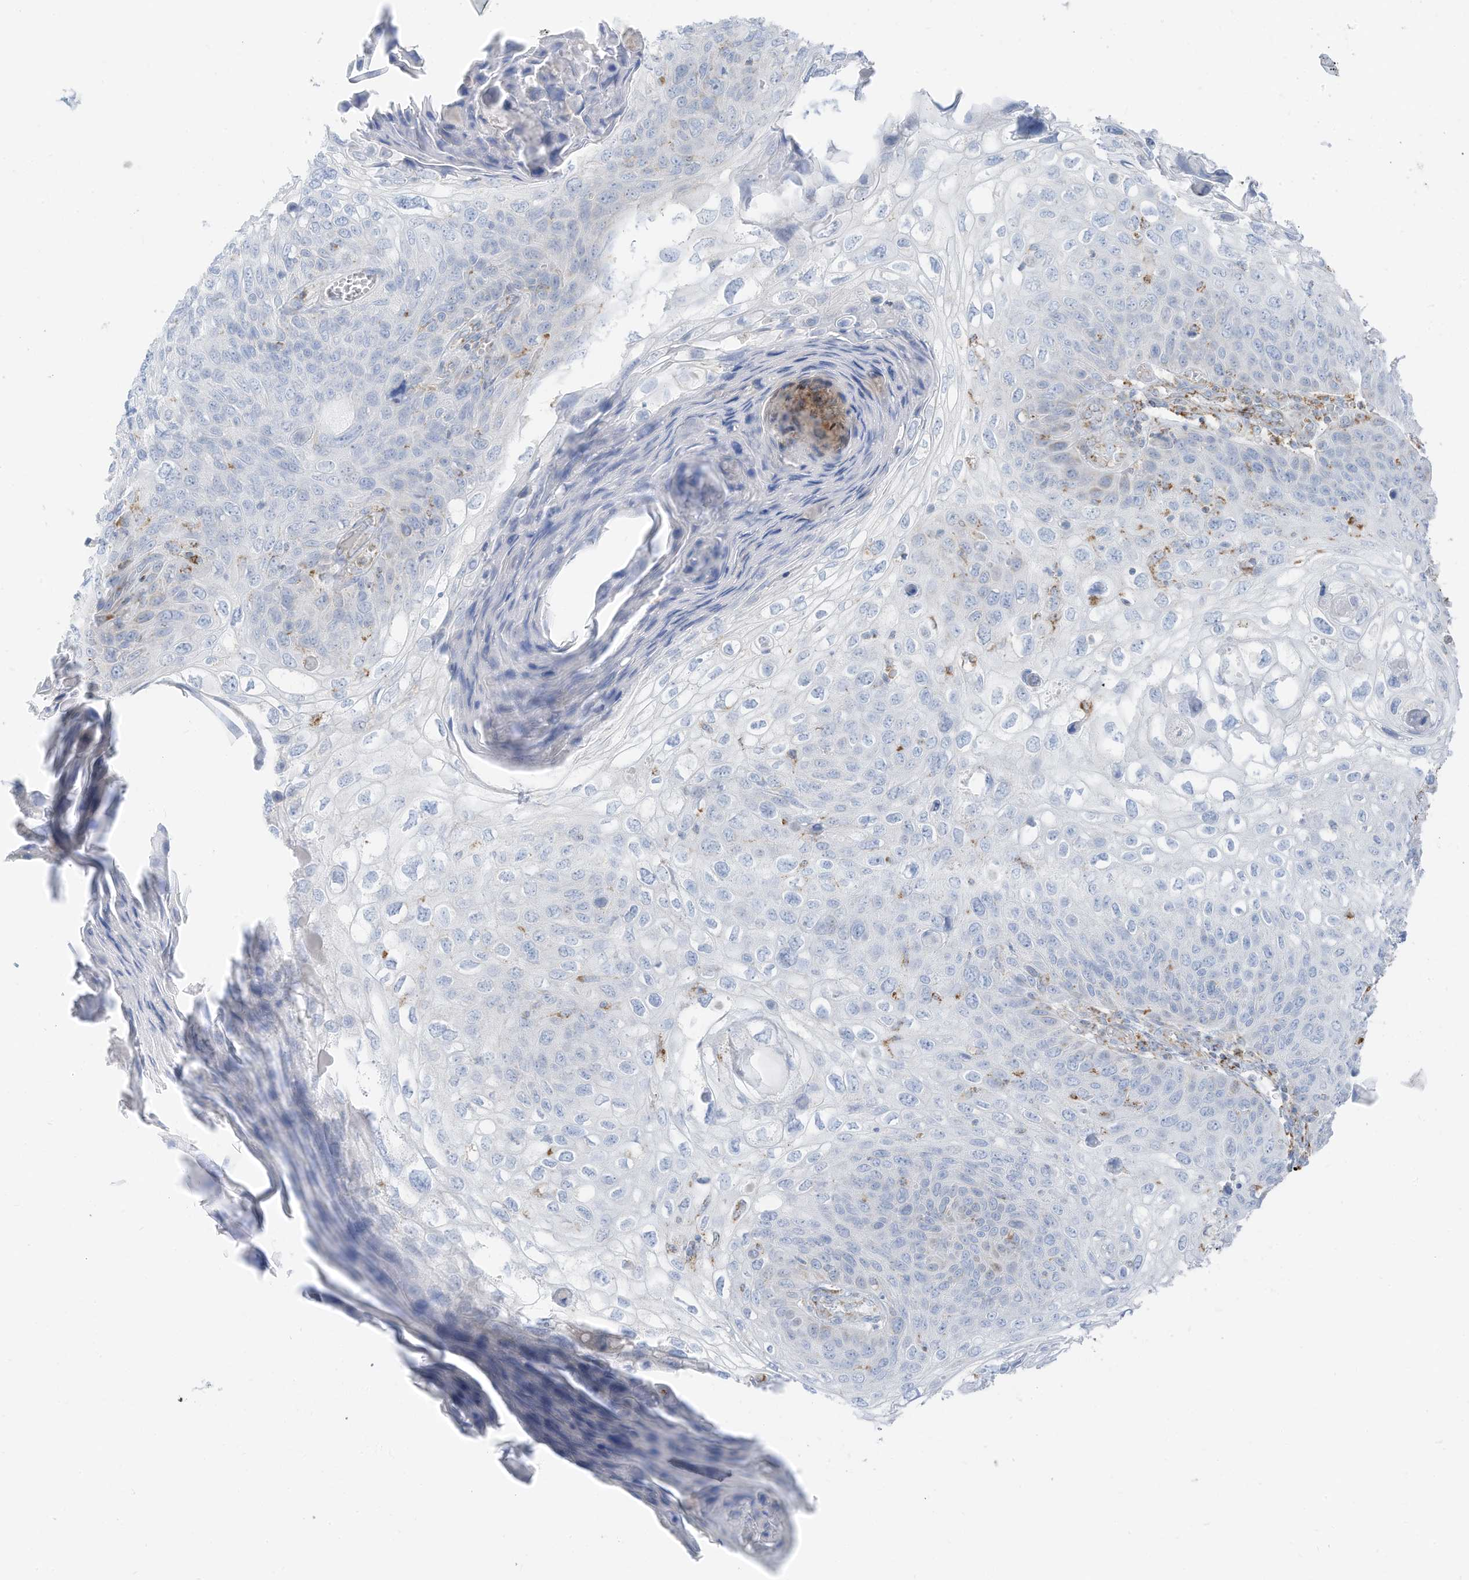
{"staining": {"intensity": "negative", "quantity": "none", "location": "none"}, "tissue": "skin cancer", "cell_type": "Tumor cells", "image_type": "cancer", "snomed": [{"axis": "morphology", "description": "Squamous cell carcinoma, NOS"}, {"axis": "topography", "description": "Skin"}], "caption": "Micrograph shows no protein staining in tumor cells of skin cancer tissue.", "gene": "ETHE1", "patient": {"sex": "female", "age": 90}}